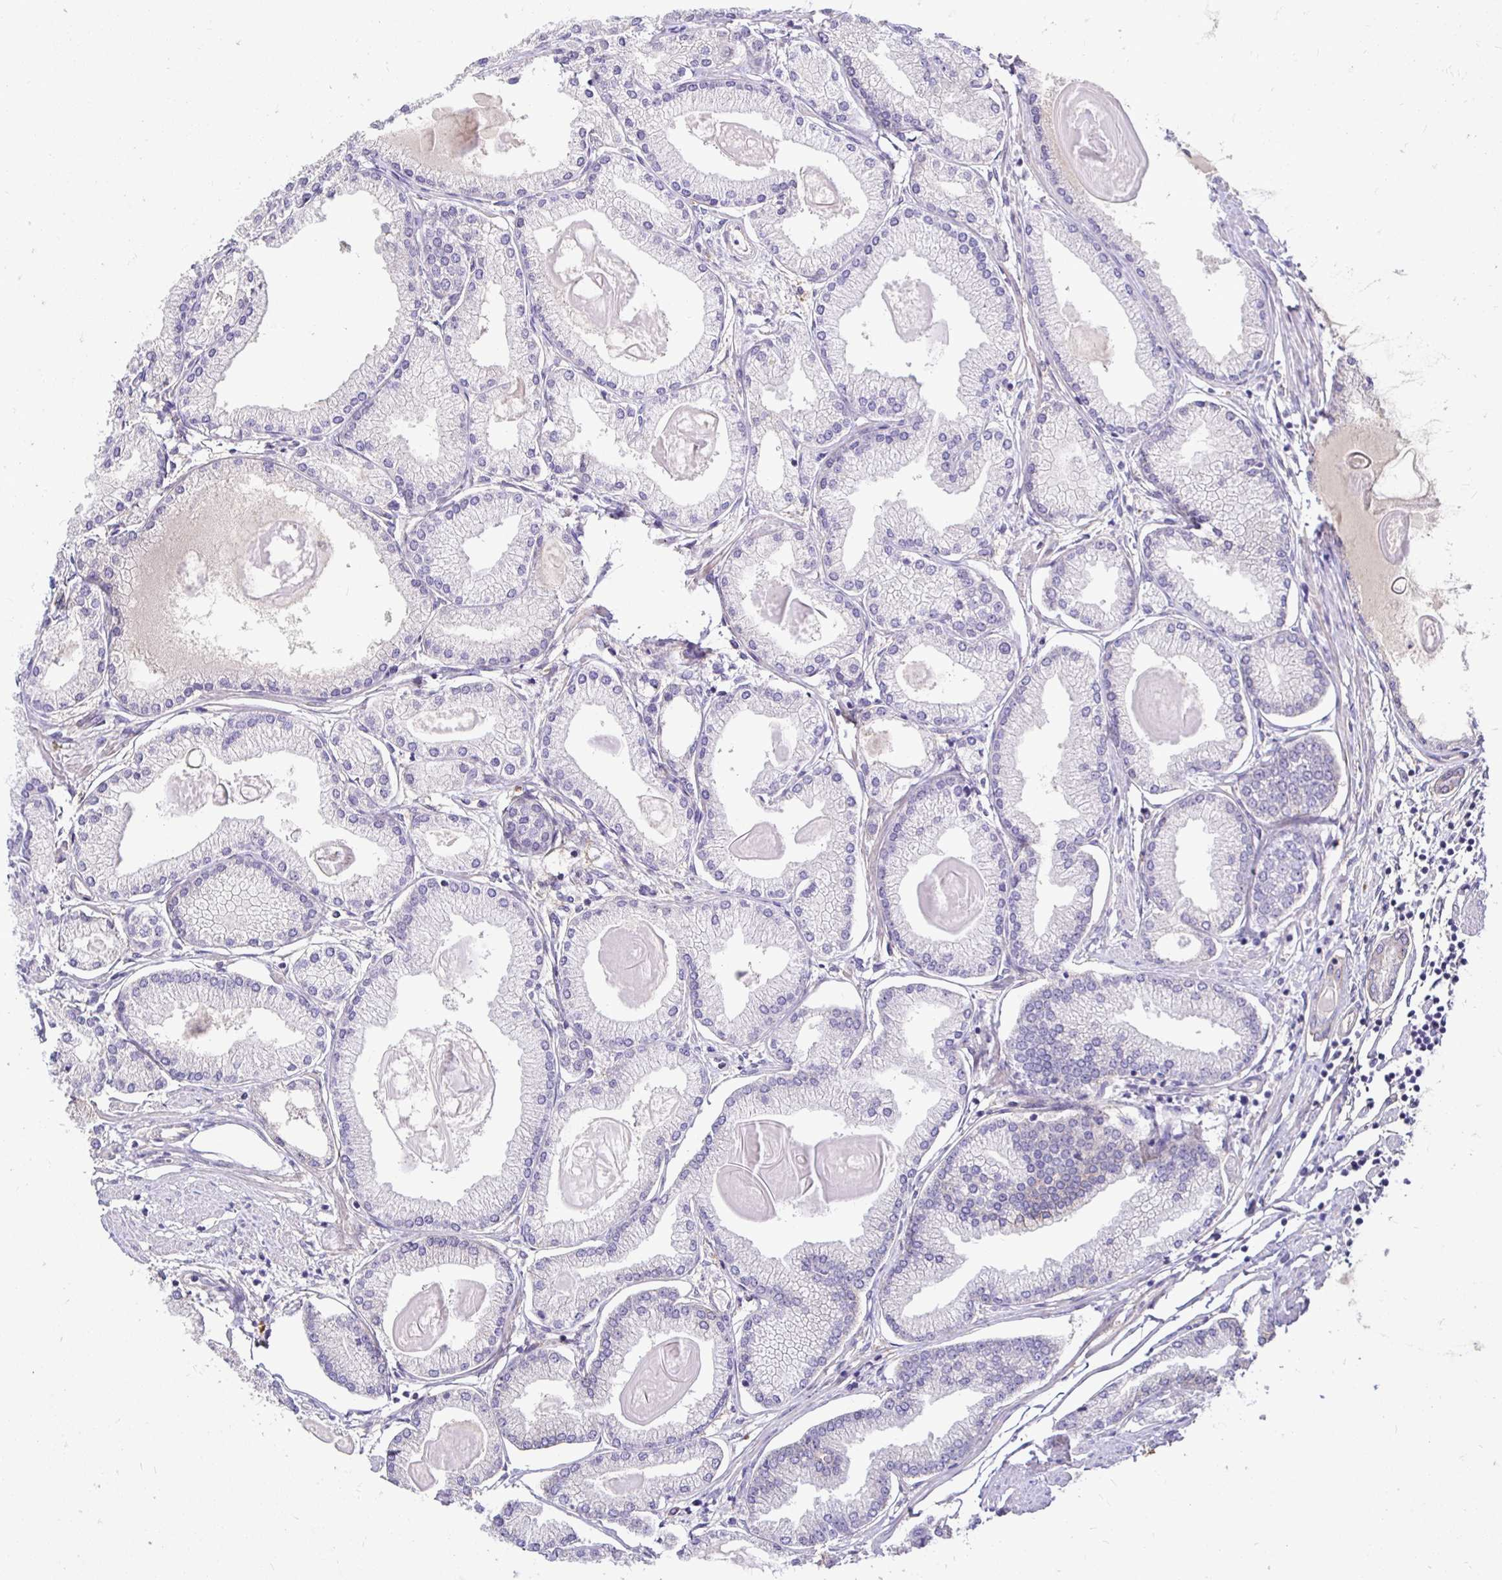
{"staining": {"intensity": "negative", "quantity": "none", "location": "none"}, "tissue": "prostate cancer", "cell_type": "Tumor cells", "image_type": "cancer", "snomed": [{"axis": "morphology", "description": "Adenocarcinoma, High grade"}, {"axis": "topography", "description": "Prostate"}], "caption": "A high-resolution image shows IHC staining of high-grade adenocarcinoma (prostate), which exhibits no significant positivity in tumor cells. (Brightfield microscopy of DAB (3,3'-diaminobenzidine) IHC at high magnification).", "gene": "SLC9A1", "patient": {"sex": "male", "age": 68}}